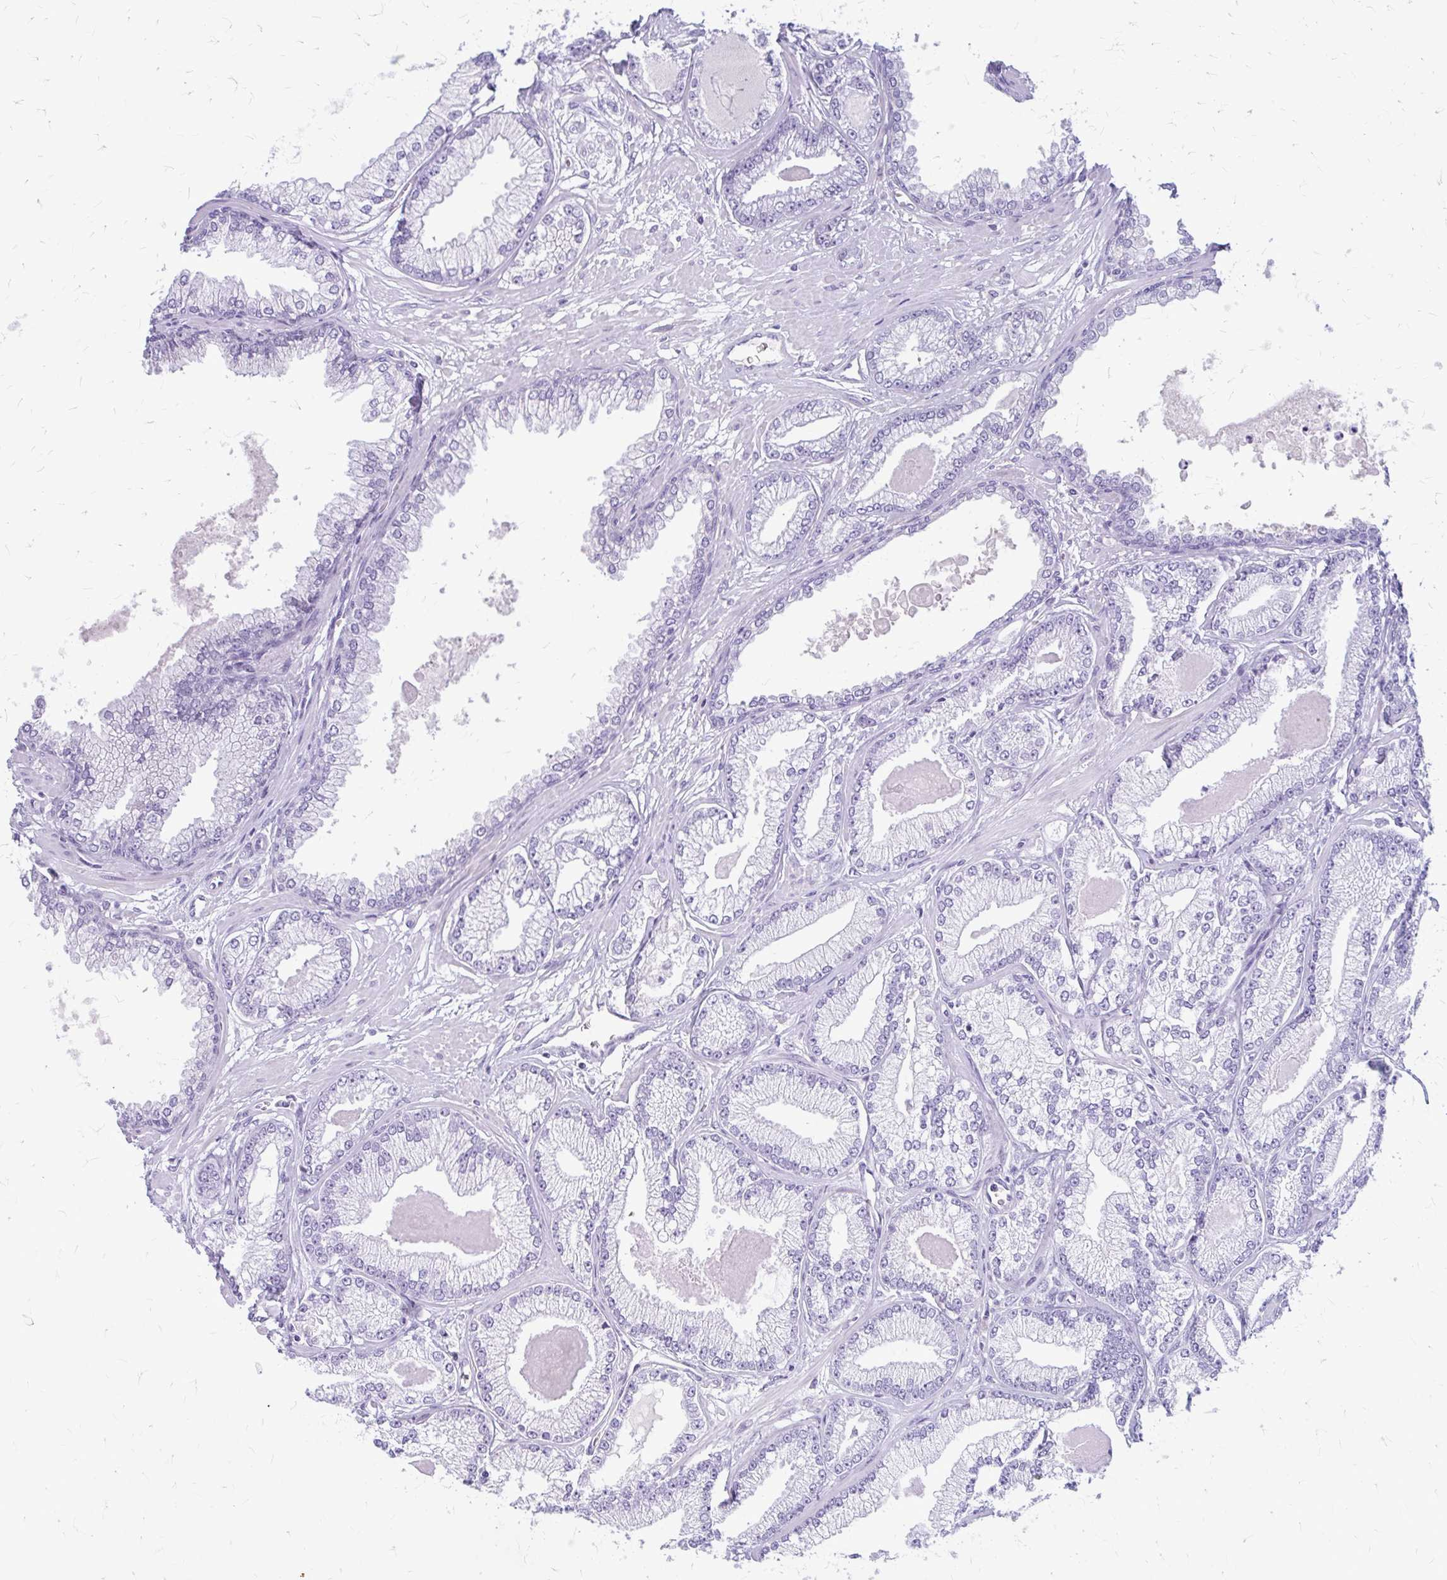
{"staining": {"intensity": "negative", "quantity": "none", "location": "none"}, "tissue": "prostate cancer", "cell_type": "Tumor cells", "image_type": "cancer", "snomed": [{"axis": "morphology", "description": "Adenocarcinoma, Low grade"}, {"axis": "topography", "description": "Prostate"}], "caption": "There is no significant staining in tumor cells of prostate adenocarcinoma (low-grade).", "gene": "KLHDC7A", "patient": {"sex": "male", "age": 64}}